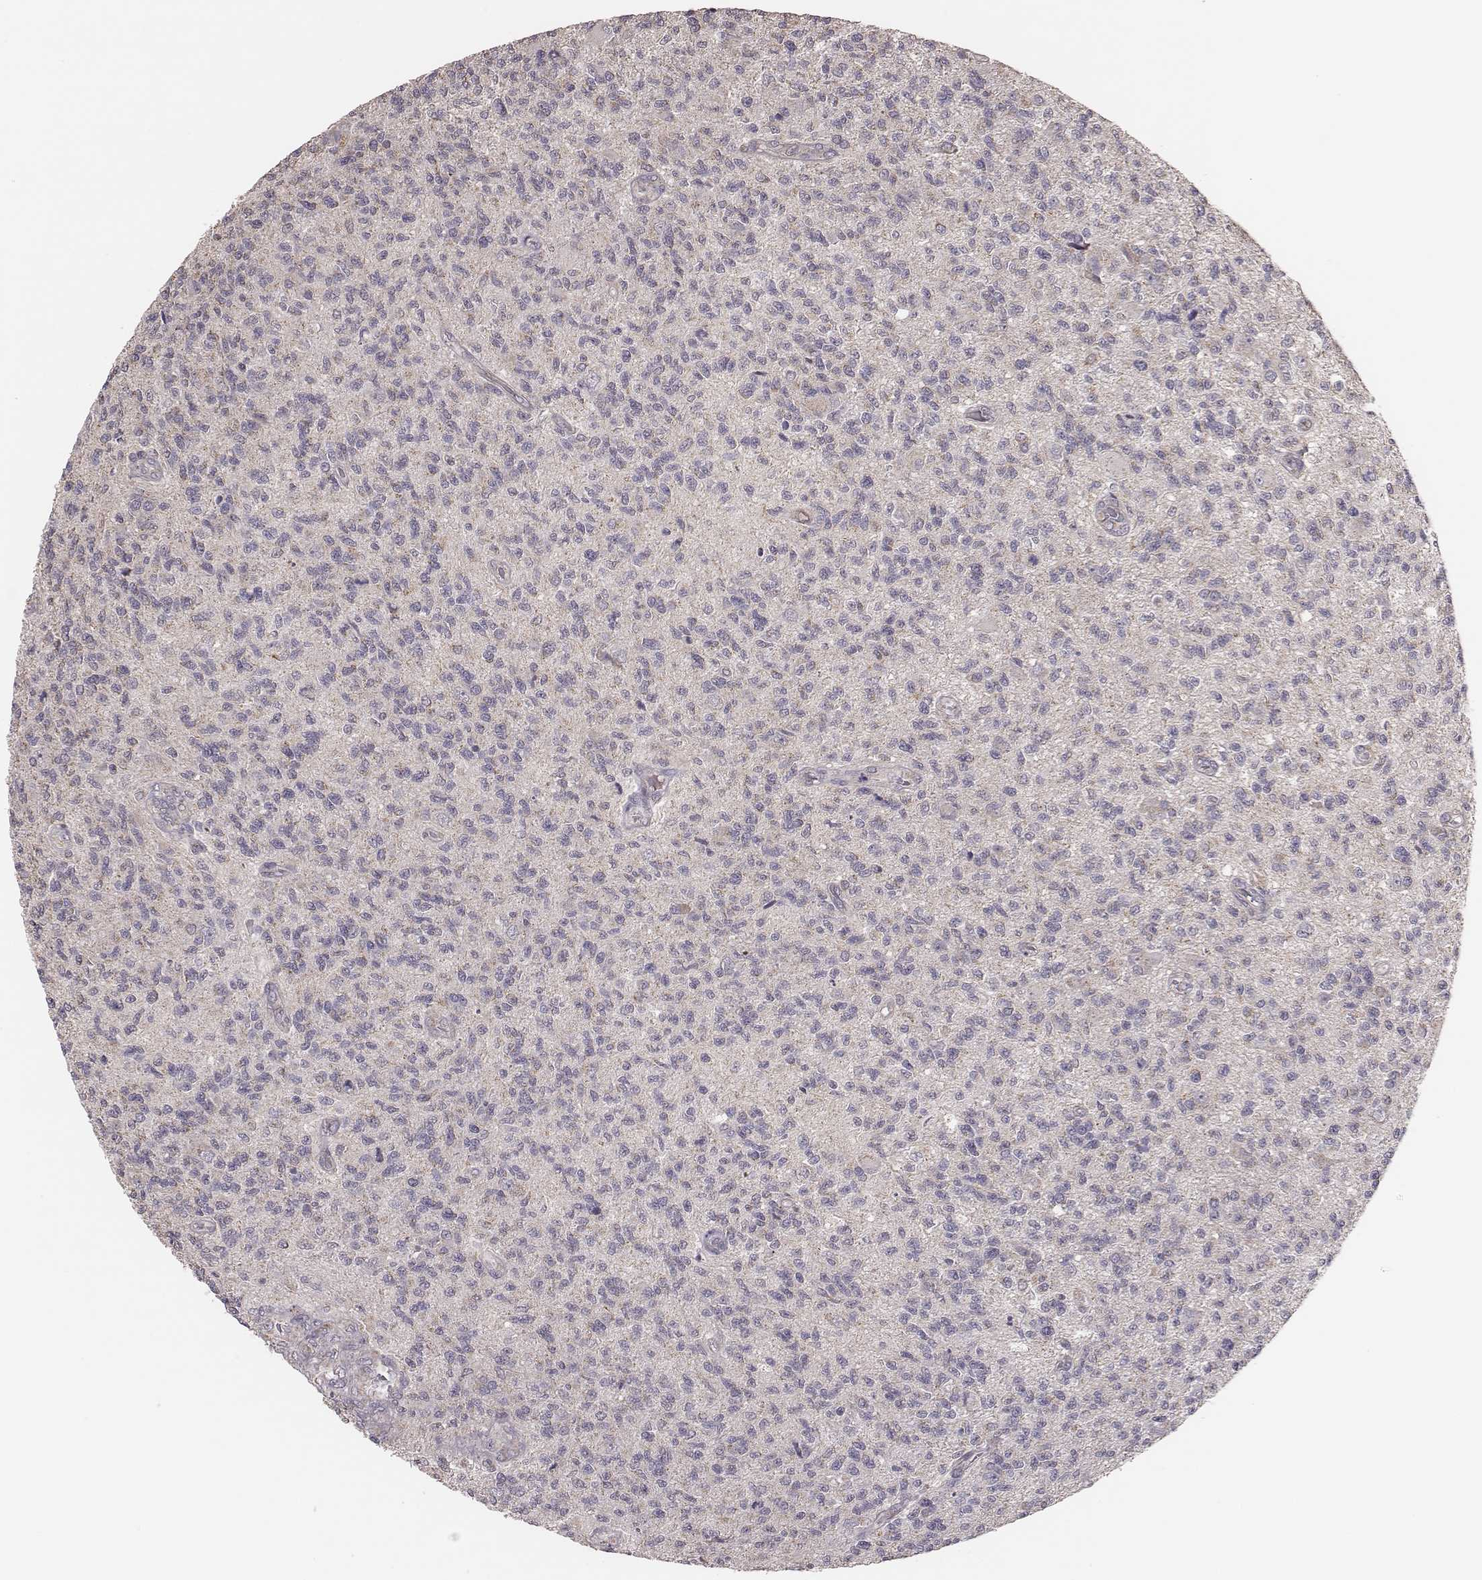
{"staining": {"intensity": "negative", "quantity": "none", "location": "none"}, "tissue": "glioma", "cell_type": "Tumor cells", "image_type": "cancer", "snomed": [{"axis": "morphology", "description": "Glioma, malignant, High grade"}, {"axis": "topography", "description": "Brain"}], "caption": "High magnification brightfield microscopy of glioma stained with DAB (3,3'-diaminobenzidine) (brown) and counterstained with hematoxylin (blue): tumor cells show no significant positivity.", "gene": "HAVCR1", "patient": {"sex": "male", "age": 56}}